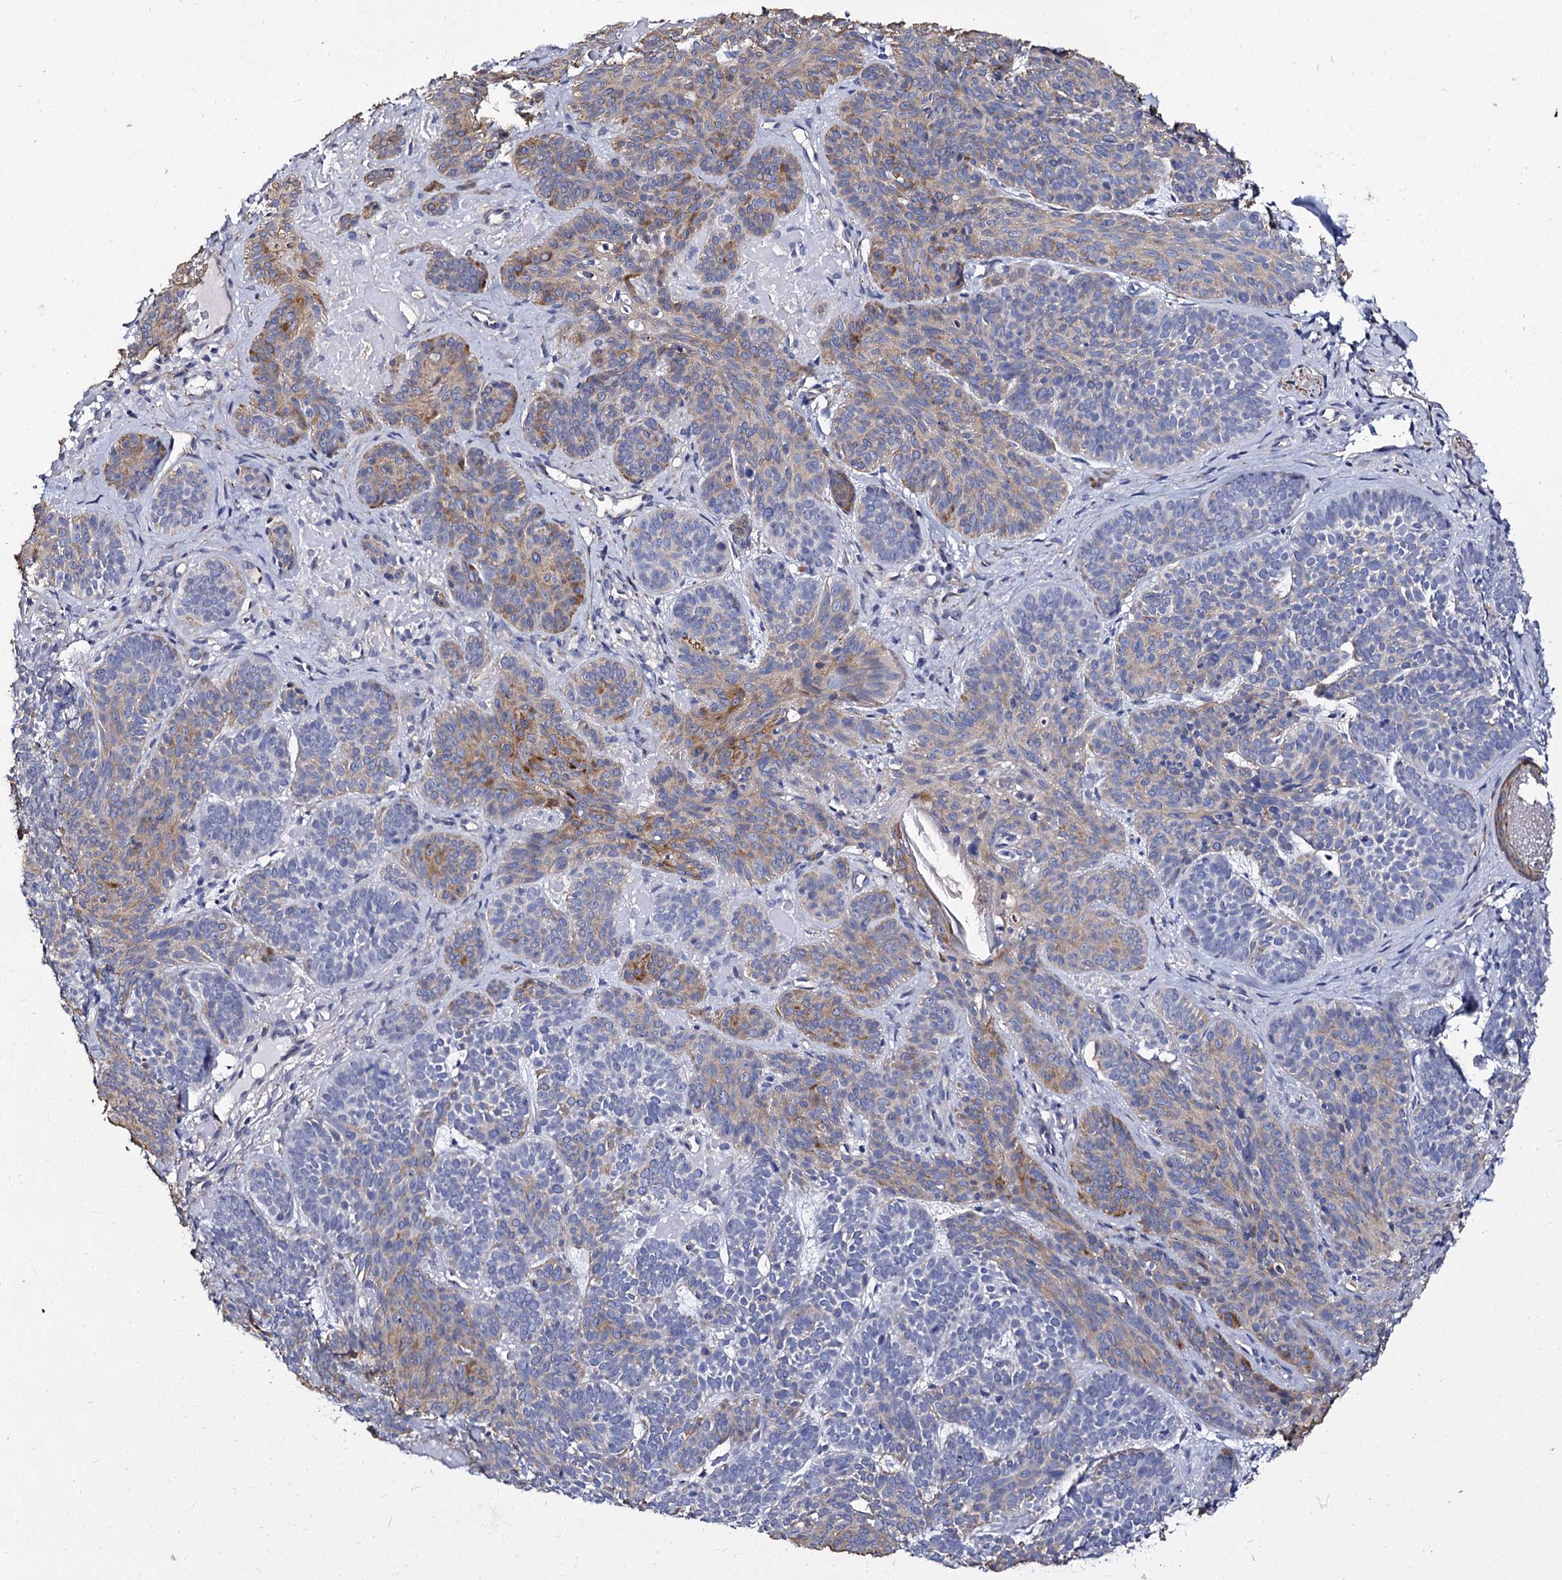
{"staining": {"intensity": "moderate", "quantity": "<25%", "location": "cytoplasmic/membranous"}, "tissue": "skin cancer", "cell_type": "Tumor cells", "image_type": "cancer", "snomed": [{"axis": "morphology", "description": "Basal cell carcinoma"}, {"axis": "topography", "description": "Skin"}], "caption": "DAB (3,3'-diaminobenzidine) immunohistochemical staining of basal cell carcinoma (skin) exhibits moderate cytoplasmic/membranous protein positivity in about <25% of tumor cells.", "gene": "CBFB", "patient": {"sex": "male", "age": 85}}